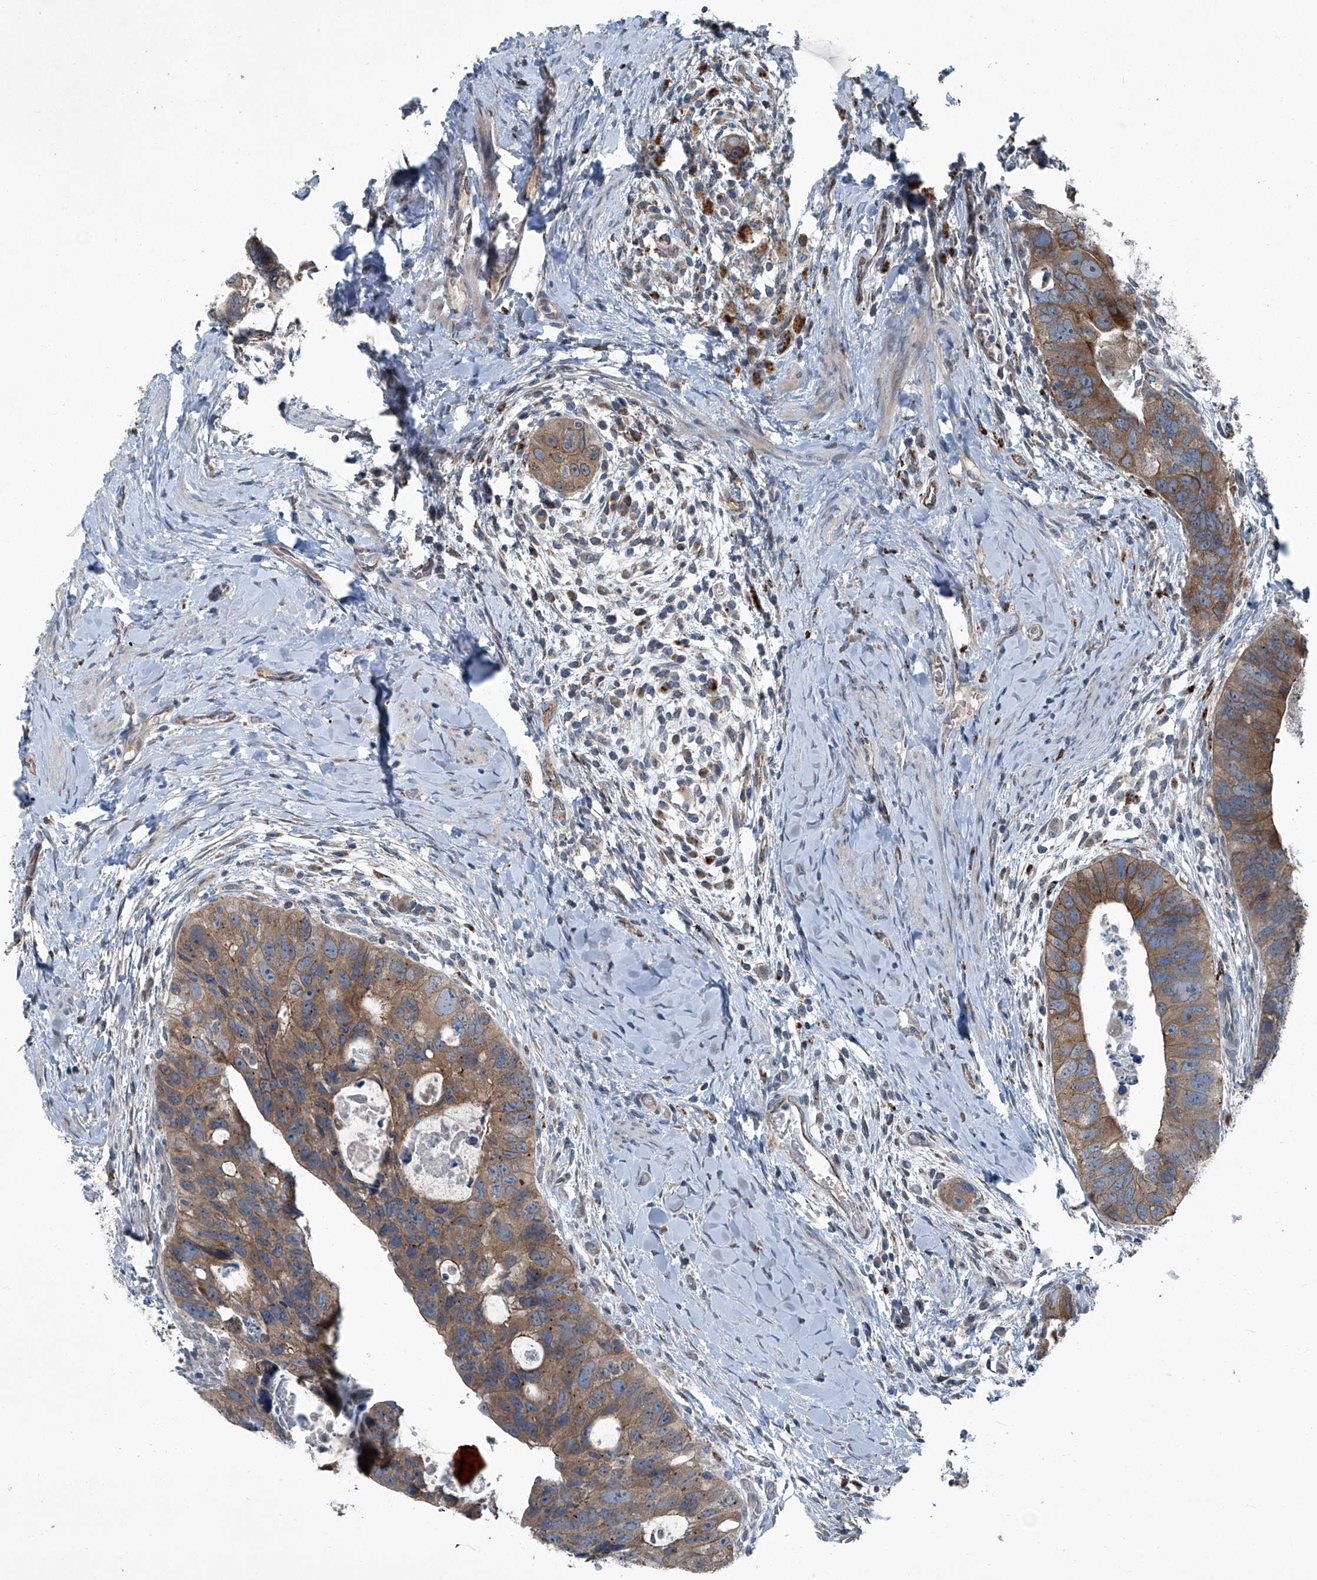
{"staining": {"intensity": "moderate", "quantity": ">75%", "location": "cytoplasmic/membranous"}, "tissue": "colorectal cancer", "cell_type": "Tumor cells", "image_type": "cancer", "snomed": [{"axis": "morphology", "description": "Adenocarcinoma, NOS"}, {"axis": "topography", "description": "Rectum"}], "caption": "Immunohistochemical staining of adenocarcinoma (colorectal) exhibits moderate cytoplasmic/membranous protein expression in about >75% of tumor cells.", "gene": "SENP2", "patient": {"sex": "male", "age": 59}}